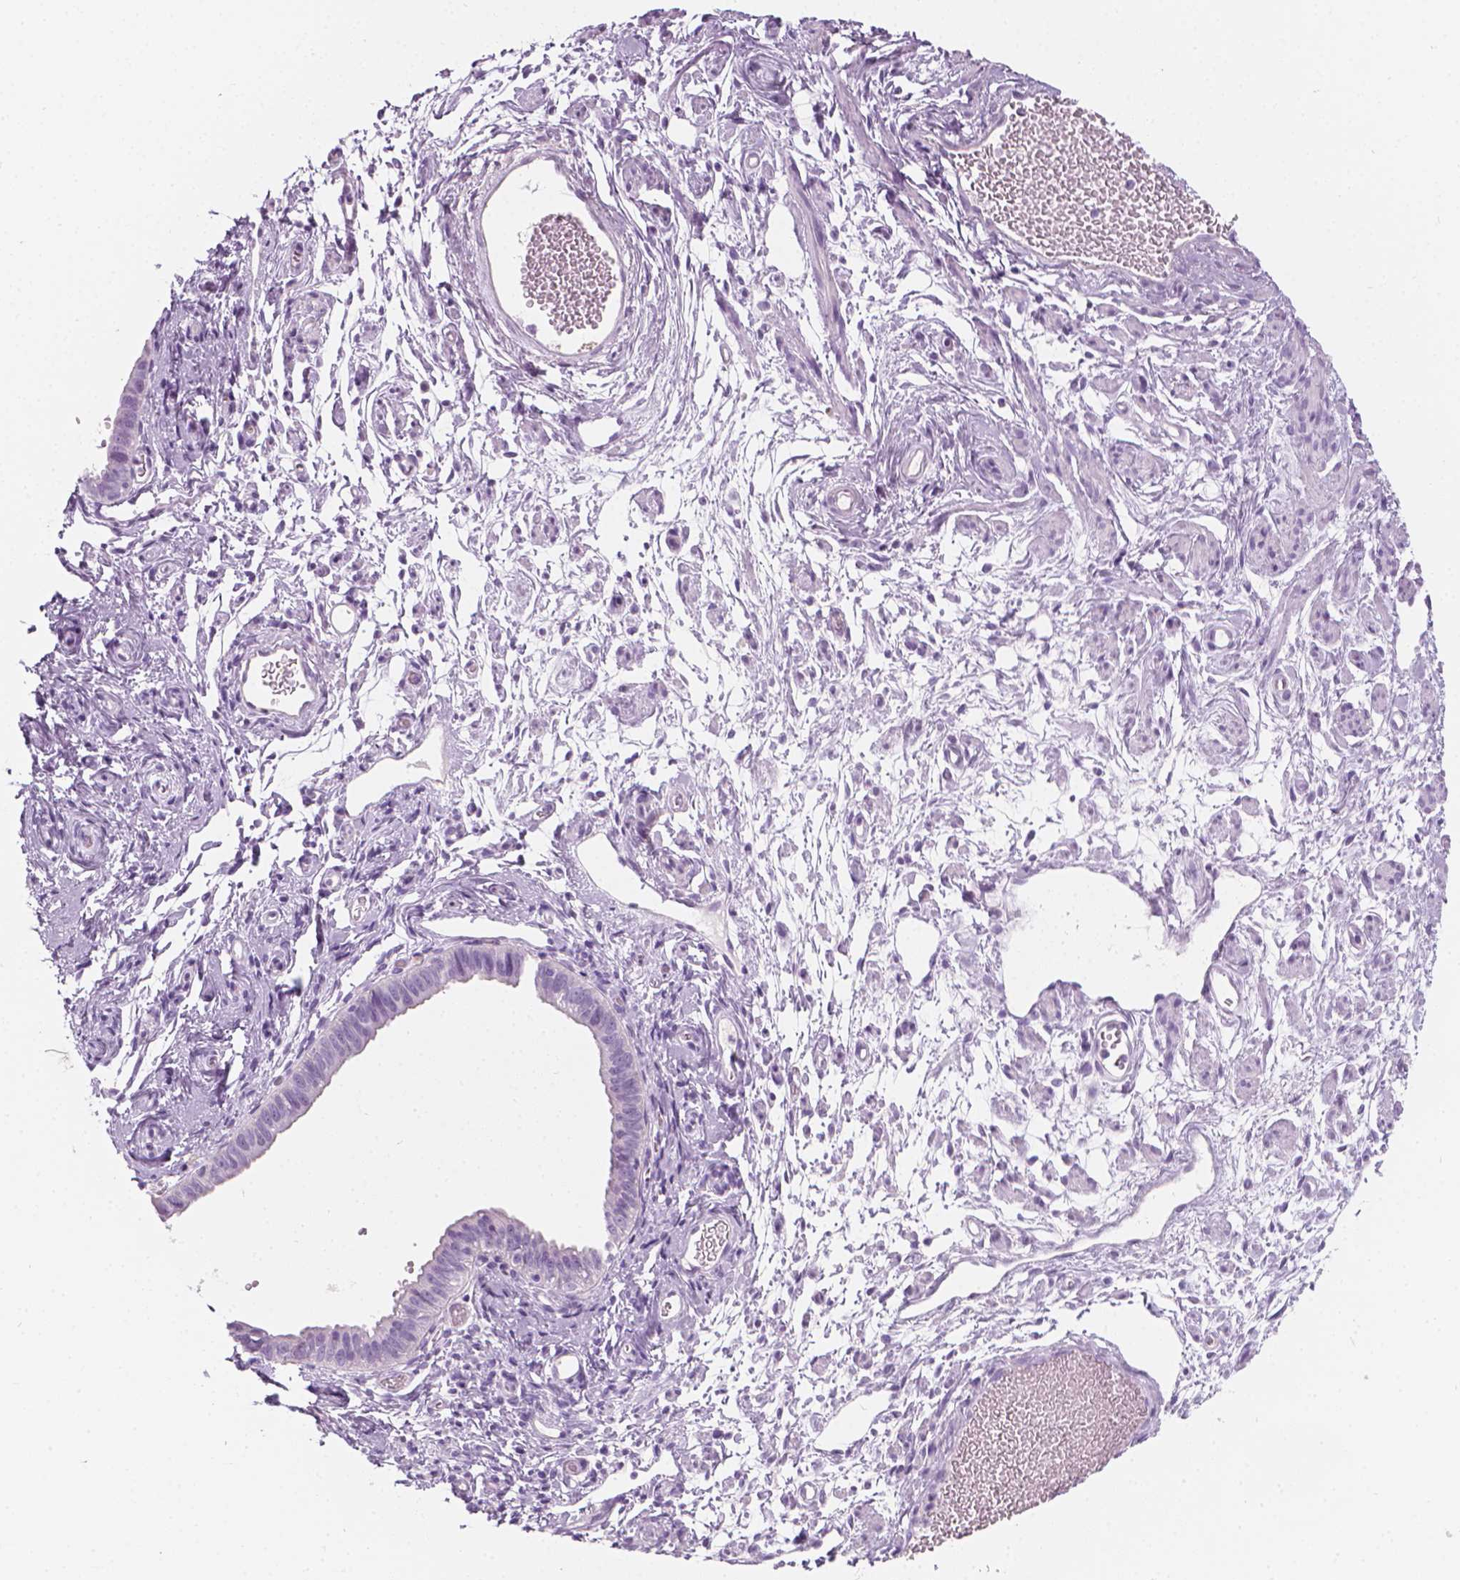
{"staining": {"intensity": "negative", "quantity": "none", "location": "none"}, "tissue": "ovarian cancer", "cell_type": "Tumor cells", "image_type": "cancer", "snomed": [{"axis": "morphology", "description": "Carcinoma, endometroid"}, {"axis": "topography", "description": "Ovary"}], "caption": "Human ovarian cancer stained for a protein using immunohistochemistry (IHC) exhibits no staining in tumor cells.", "gene": "SCG3", "patient": {"sex": "female", "age": 85}}